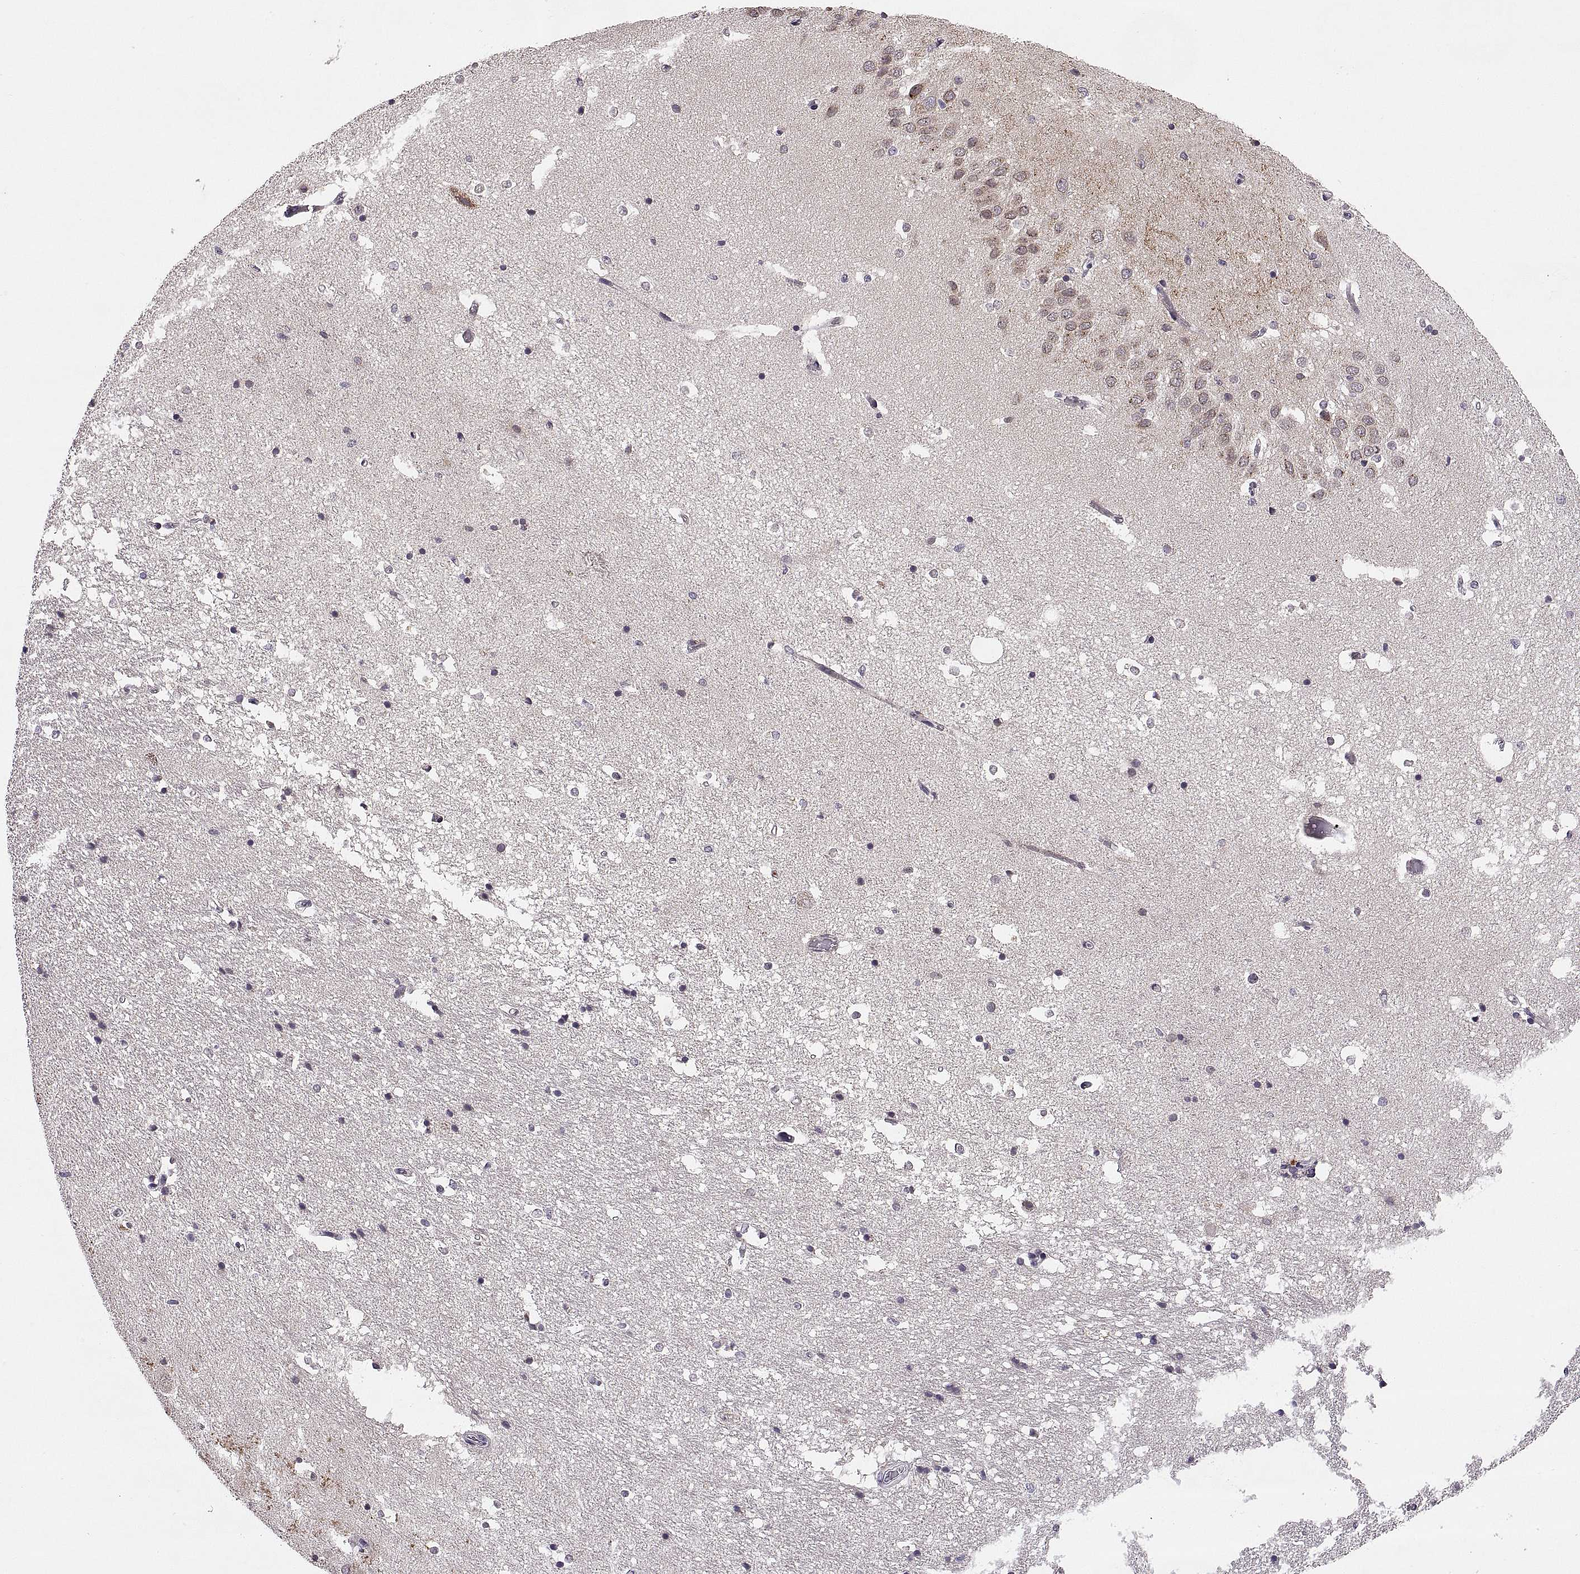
{"staining": {"intensity": "weak", "quantity": "25%-75%", "location": "cytoplasmic/membranous"}, "tissue": "hippocampus", "cell_type": "Glial cells", "image_type": "normal", "snomed": [{"axis": "morphology", "description": "Normal tissue, NOS"}, {"axis": "topography", "description": "Hippocampus"}], "caption": "DAB immunohistochemical staining of unremarkable hippocampus shows weak cytoplasmic/membranous protein positivity in about 25%-75% of glial cells.", "gene": "ADH6", "patient": {"sex": "male", "age": 44}}